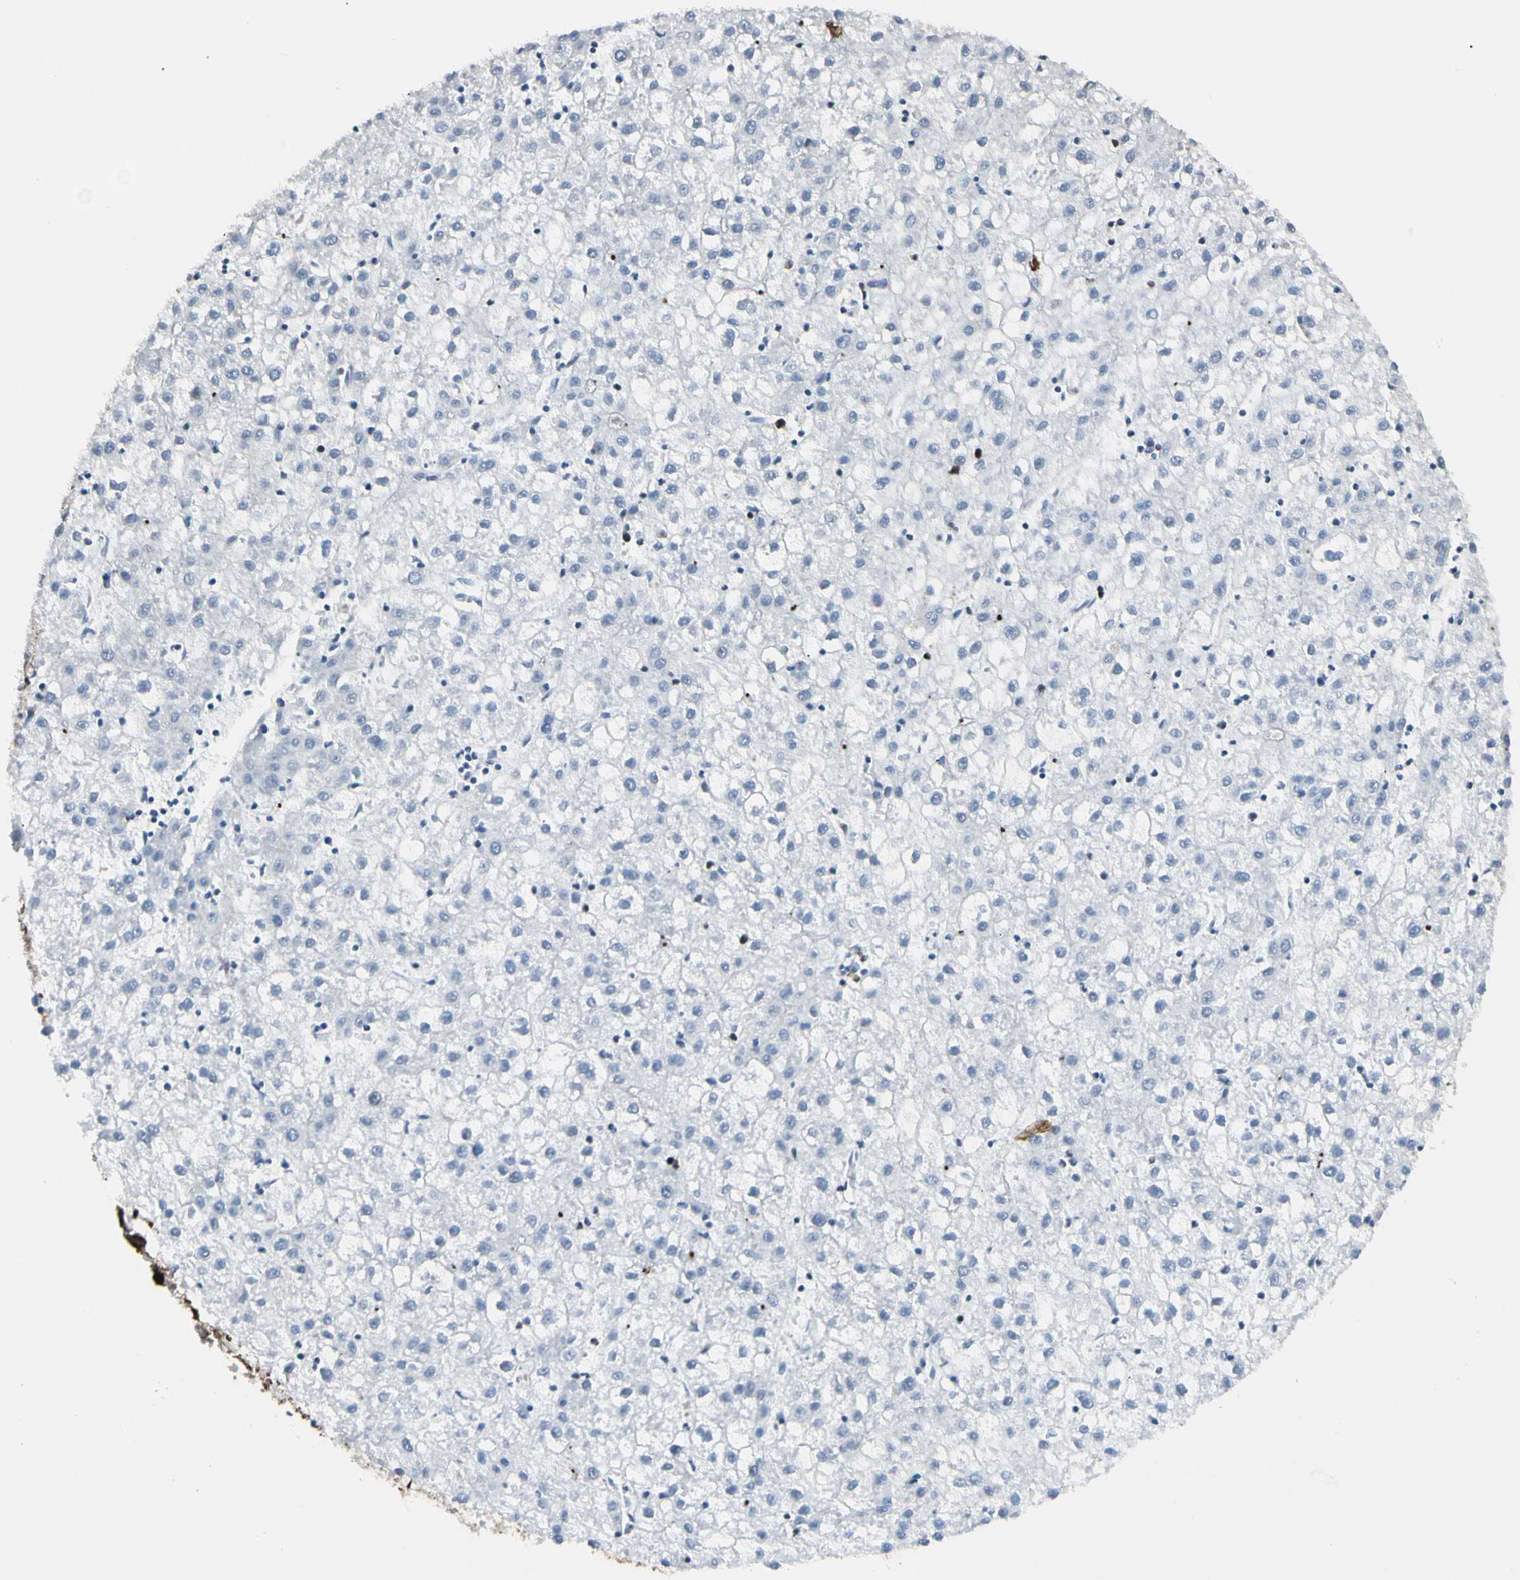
{"staining": {"intensity": "negative", "quantity": "none", "location": "none"}, "tissue": "liver cancer", "cell_type": "Tumor cells", "image_type": "cancer", "snomed": [{"axis": "morphology", "description": "Carcinoma, Hepatocellular, NOS"}, {"axis": "topography", "description": "Liver"}], "caption": "Immunohistochemistry image of neoplastic tissue: liver hepatocellular carcinoma stained with DAB (3,3'-diaminobenzidine) exhibits no significant protein expression in tumor cells.", "gene": "FUS", "patient": {"sex": "male", "age": 72}}